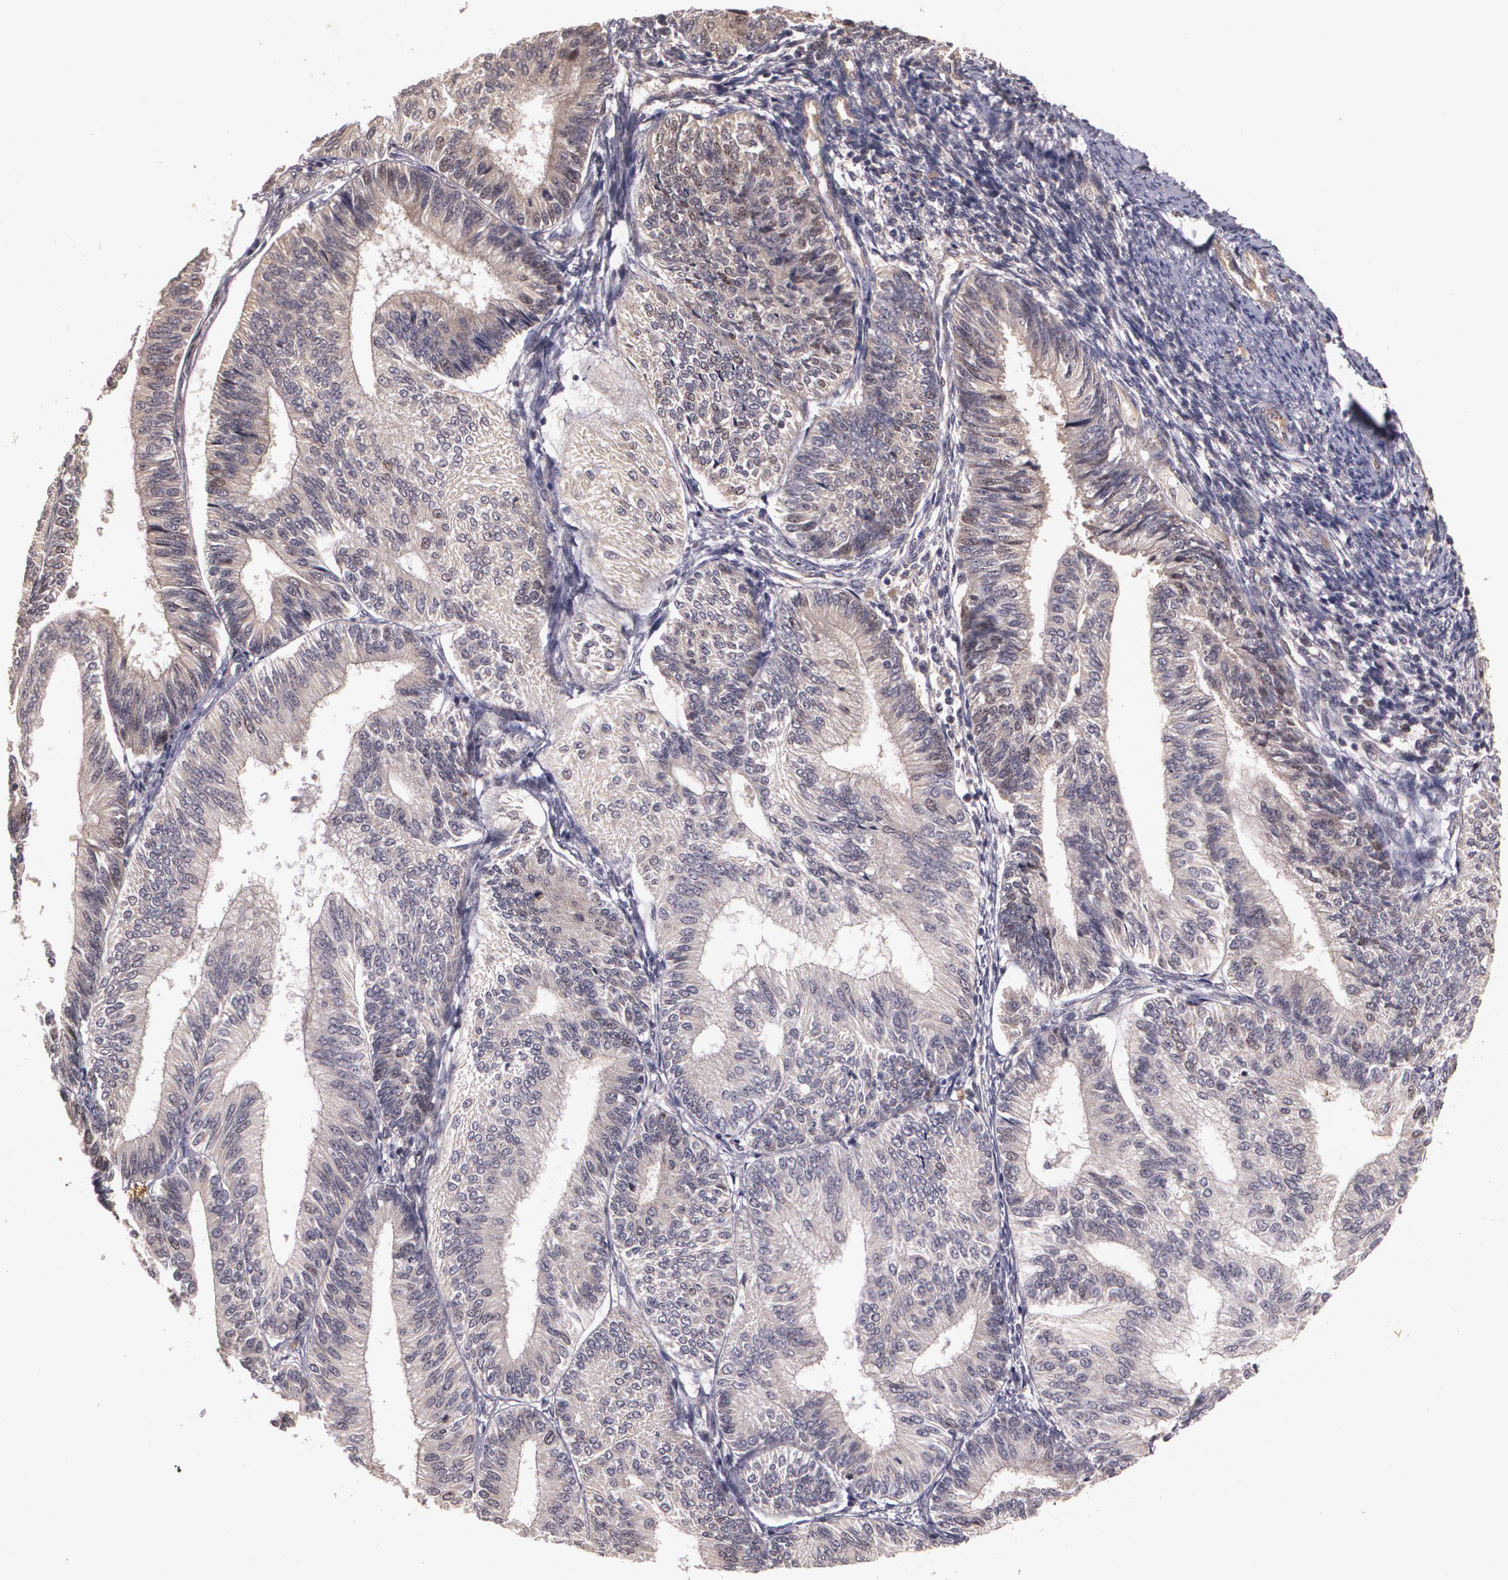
{"staining": {"intensity": "weak", "quantity": "<25%", "location": "cytoplasmic/membranous,nuclear"}, "tissue": "endometrial cancer", "cell_type": "Tumor cells", "image_type": "cancer", "snomed": [{"axis": "morphology", "description": "Adenocarcinoma, NOS"}, {"axis": "topography", "description": "Endometrium"}], "caption": "Human endometrial adenocarcinoma stained for a protein using IHC exhibits no staining in tumor cells.", "gene": "BRCA1", "patient": {"sex": "female", "age": 55}}